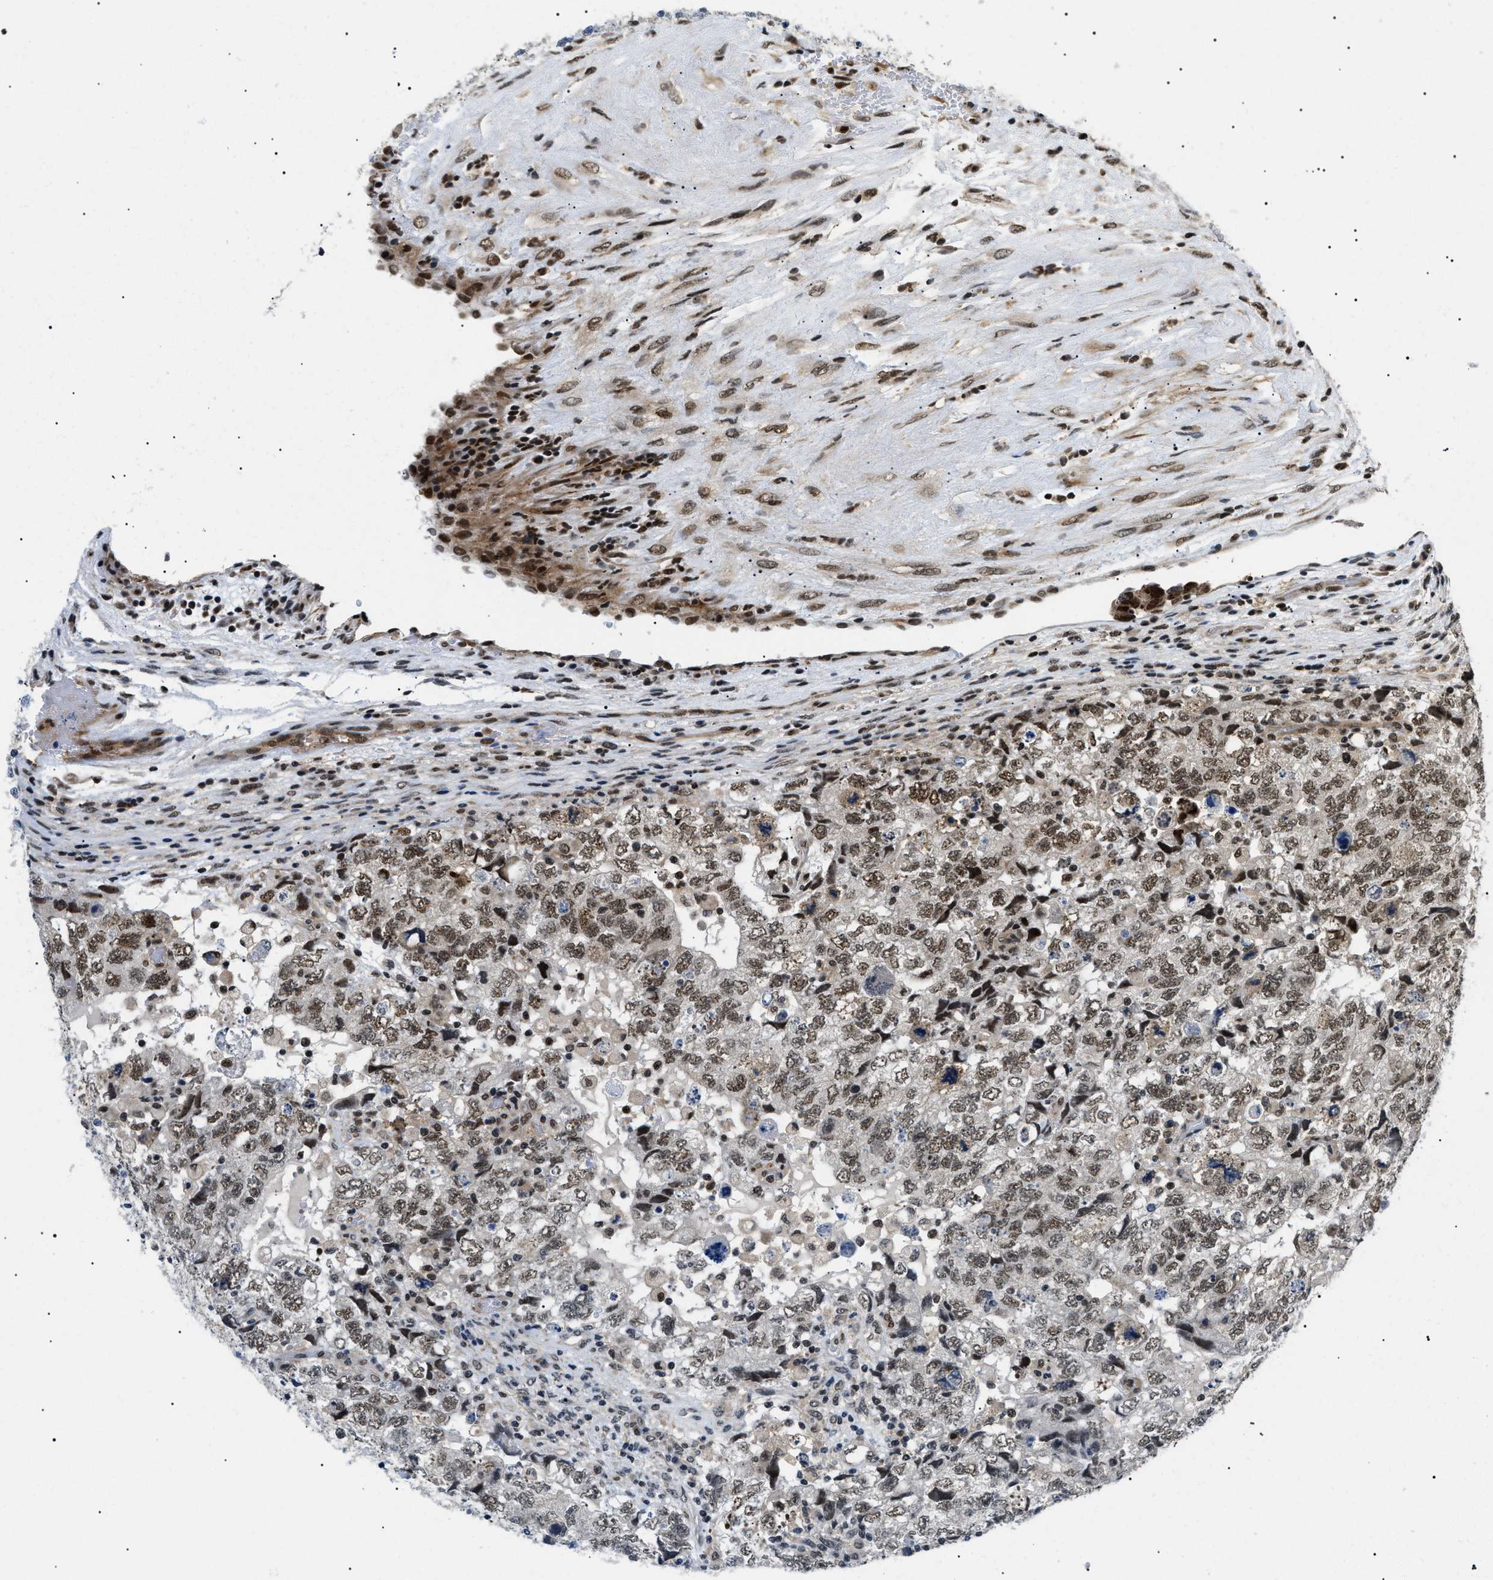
{"staining": {"intensity": "strong", "quantity": ">75%", "location": "cytoplasmic/membranous,nuclear"}, "tissue": "testis cancer", "cell_type": "Tumor cells", "image_type": "cancer", "snomed": [{"axis": "morphology", "description": "Carcinoma, Embryonal, NOS"}, {"axis": "topography", "description": "Testis"}], "caption": "Testis cancer (embryonal carcinoma) tissue exhibits strong cytoplasmic/membranous and nuclear expression in about >75% of tumor cells", "gene": "RBM15", "patient": {"sex": "male", "age": 36}}